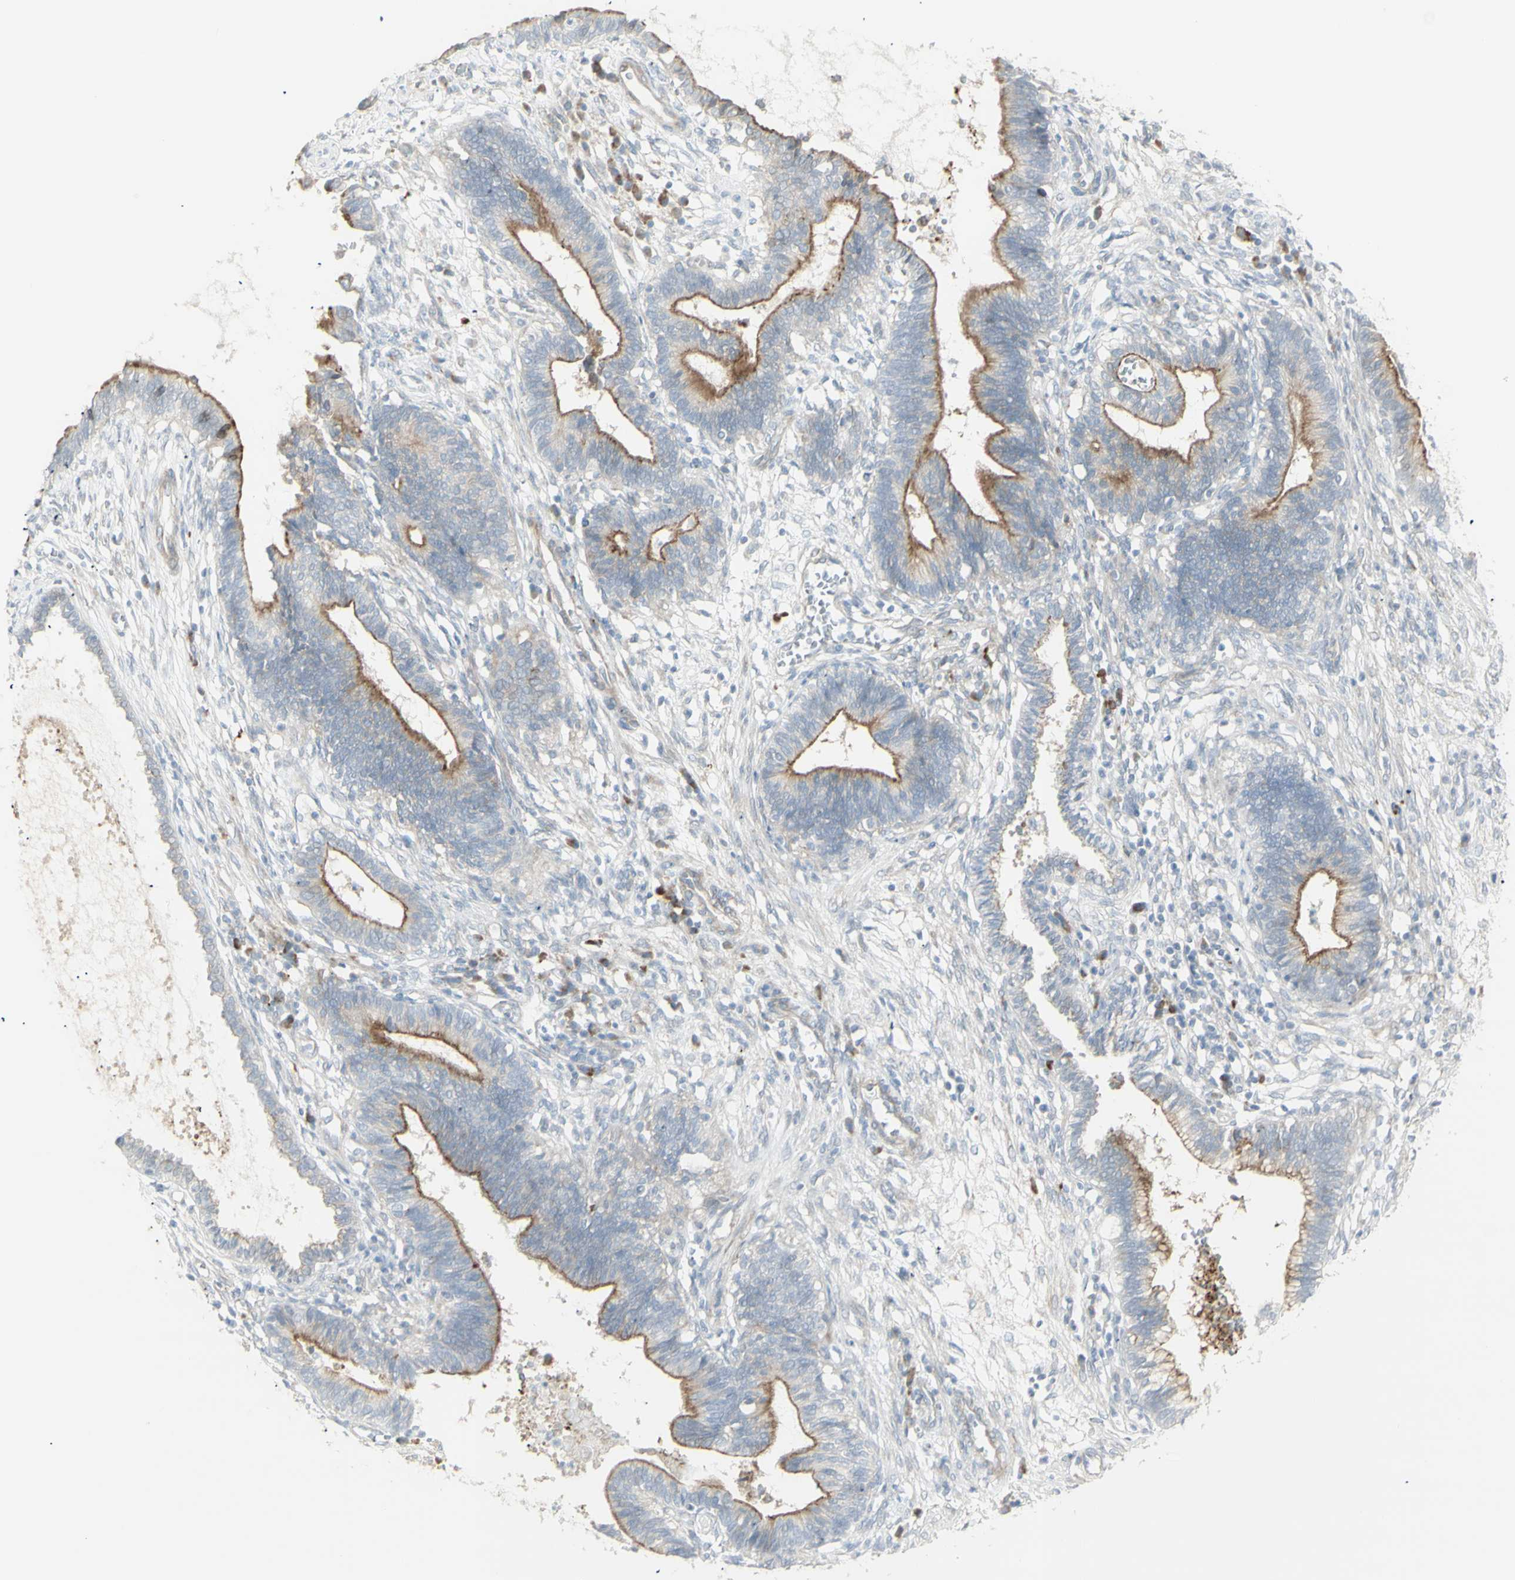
{"staining": {"intensity": "moderate", "quantity": "25%-75%", "location": "cytoplasmic/membranous"}, "tissue": "cervical cancer", "cell_type": "Tumor cells", "image_type": "cancer", "snomed": [{"axis": "morphology", "description": "Adenocarcinoma, NOS"}, {"axis": "topography", "description": "Cervix"}], "caption": "Protein analysis of cervical adenocarcinoma tissue demonstrates moderate cytoplasmic/membranous staining in about 25%-75% of tumor cells. (Stains: DAB (3,3'-diaminobenzidine) in brown, nuclei in blue, Microscopy: brightfield microscopy at high magnification).", "gene": "NDST4", "patient": {"sex": "female", "age": 44}}